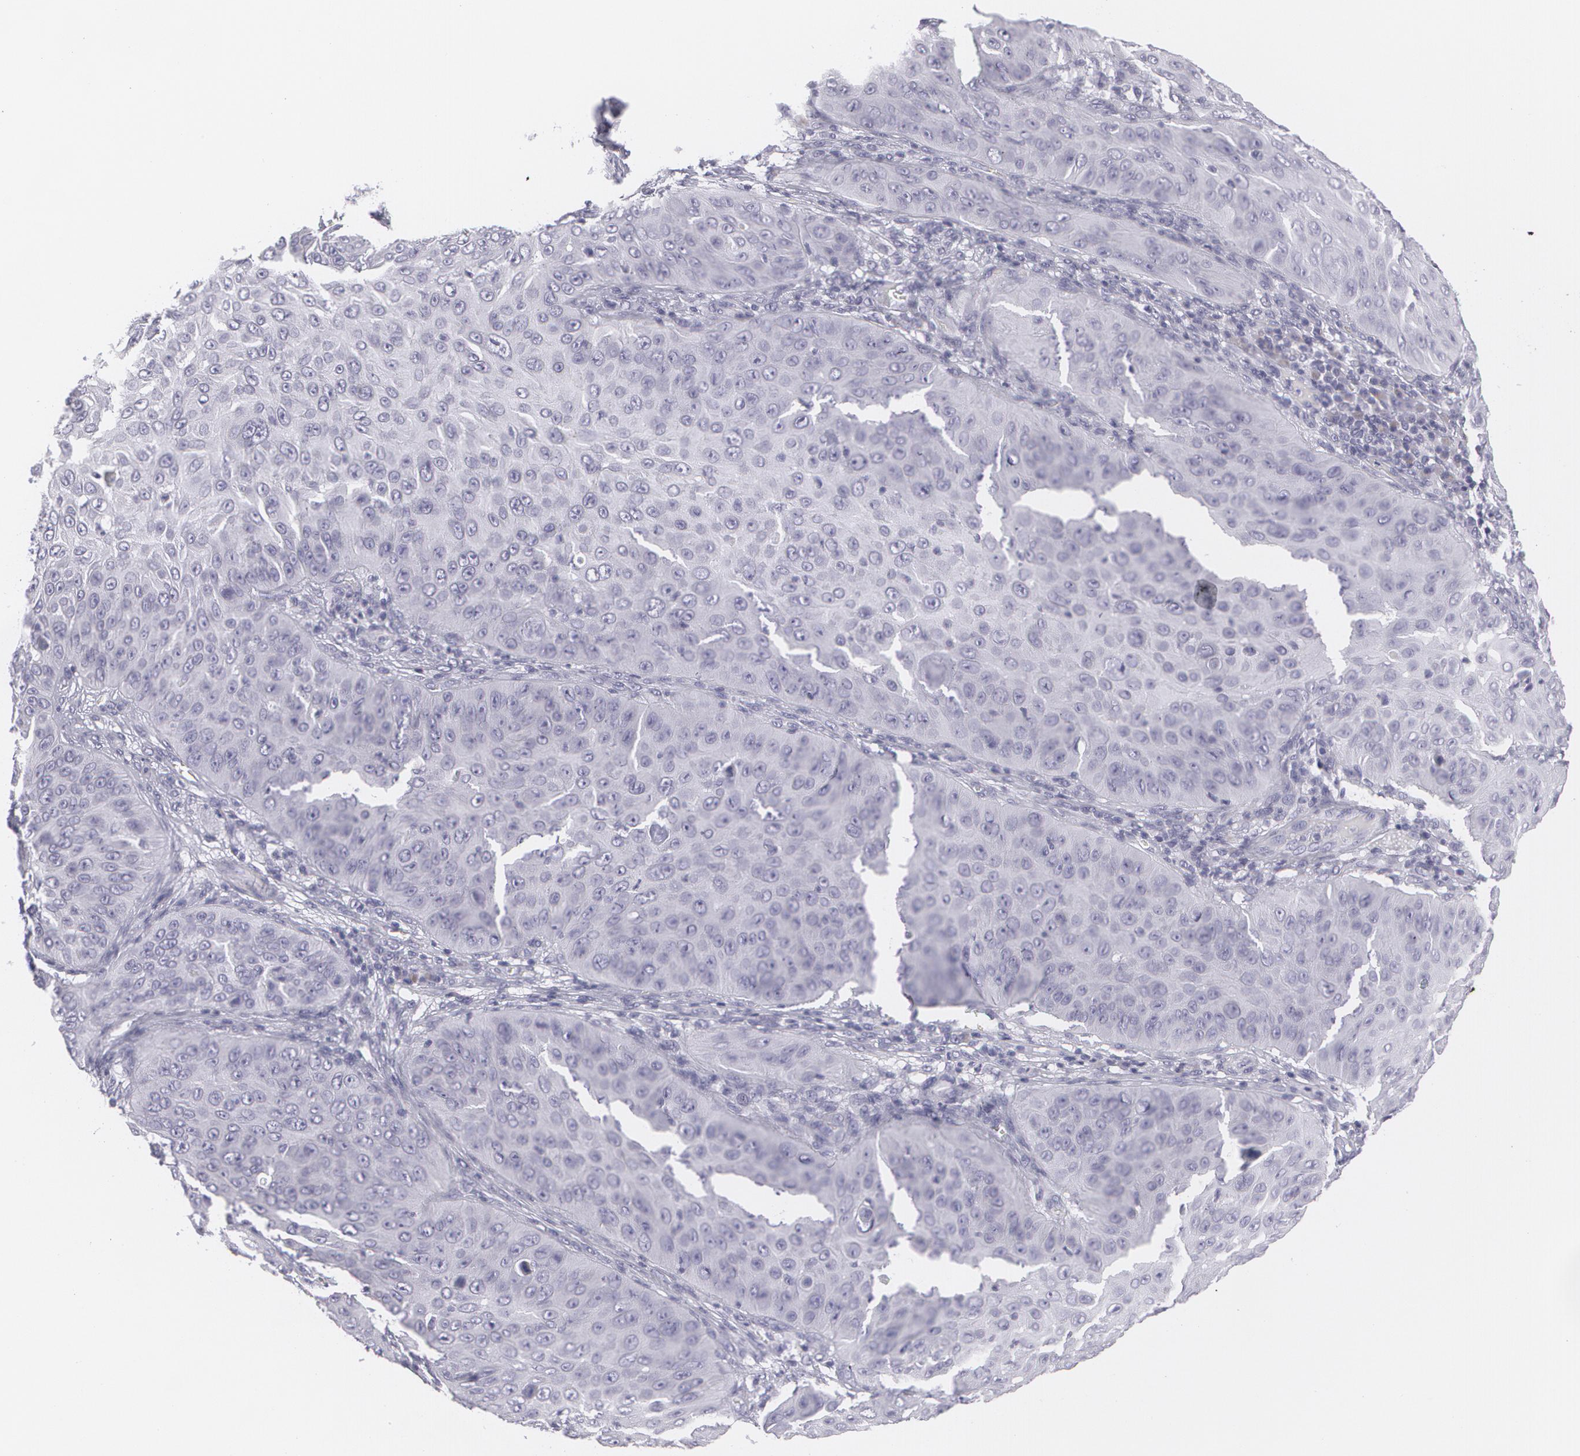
{"staining": {"intensity": "negative", "quantity": "none", "location": "none"}, "tissue": "skin cancer", "cell_type": "Tumor cells", "image_type": "cancer", "snomed": [{"axis": "morphology", "description": "Squamous cell carcinoma, NOS"}, {"axis": "topography", "description": "Skin"}], "caption": "Immunohistochemistry (IHC) histopathology image of neoplastic tissue: skin squamous cell carcinoma stained with DAB (3,3'-diaminobenzidine) demonstrates no significant protein expression in tumor cells. Nuclei are stained in blue.", "gene": "MBNL3", "patient": {"sex": "male", "age": 82}}